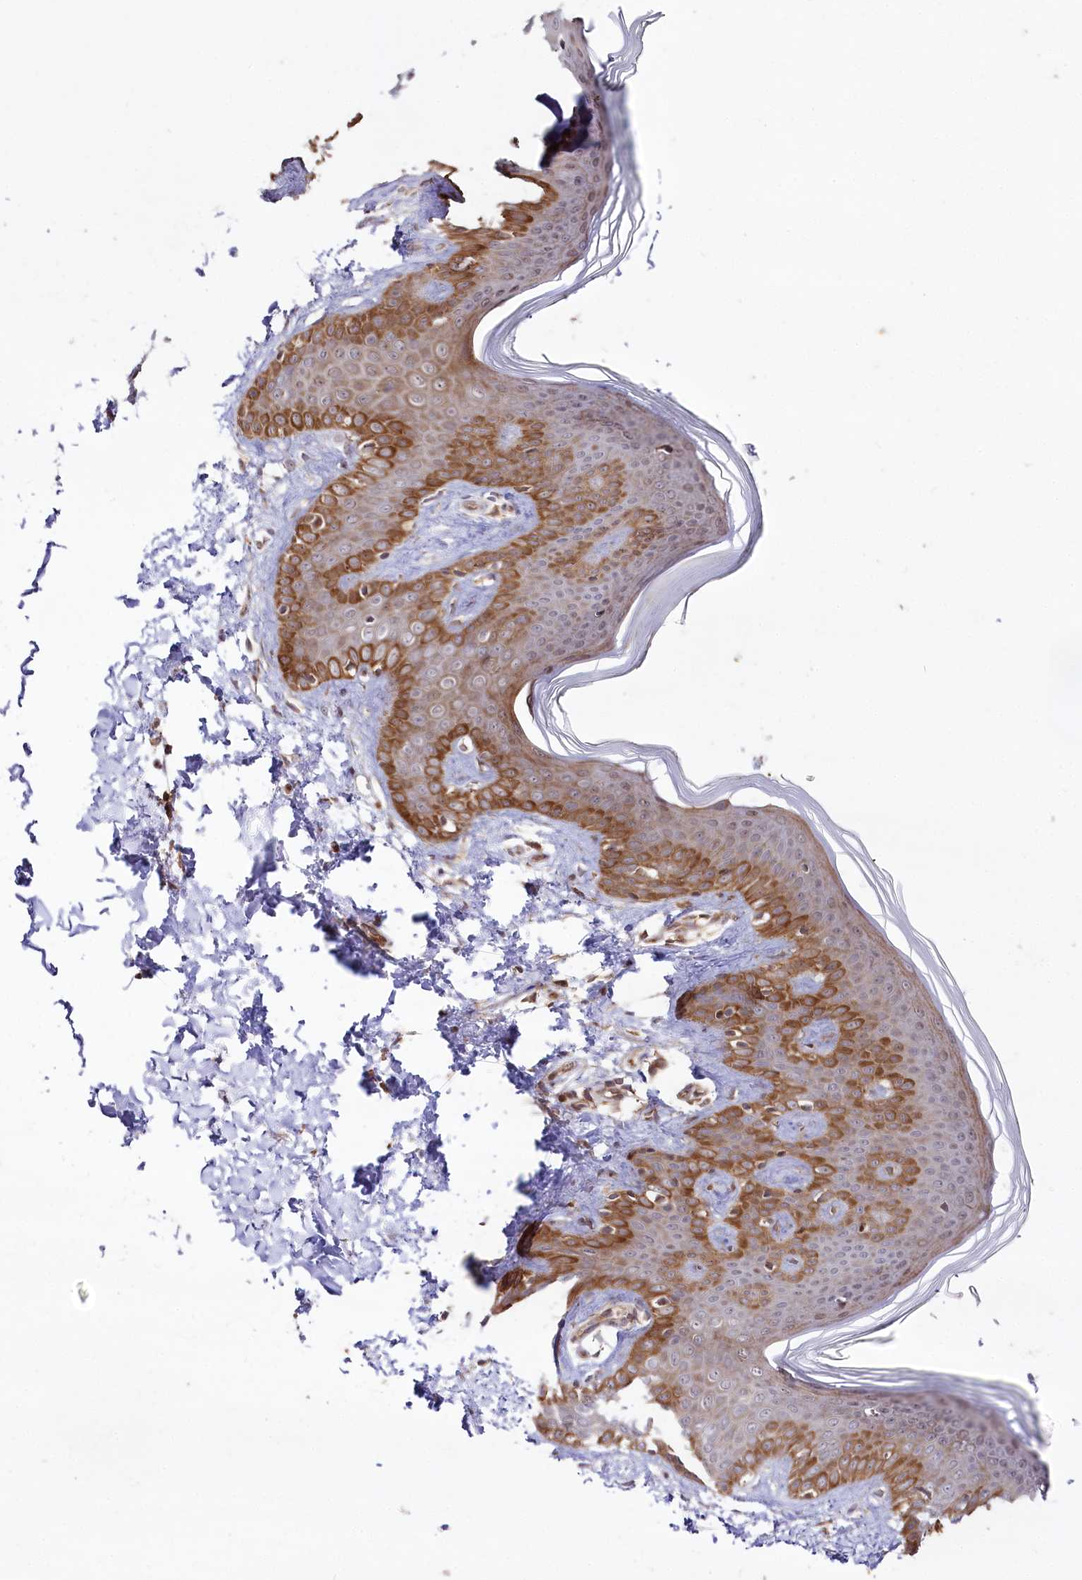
{"staining": {"intensity": "weak", "quantity": ">75%", "location": "cytoplasmic/membranous"}, "tissue": "skin", "cell_type": "Fibroblasts", "image_type": "normal", "snomed": [{"axis": "morphology", "description": "Normal tissue, NOS"}, {"axis": "topography", "description": "Skin"}], "caption": "Immunohistochemistry (IHC) photomicrograph of unremarkable skin stained for a protein (brown), which reveals low levels of weak cytoplasmic/membranous positivity in approximately >75% of fibroblasts.", "gene": "PHLDB1", "patient": {"sex": "male", "age": 36}}